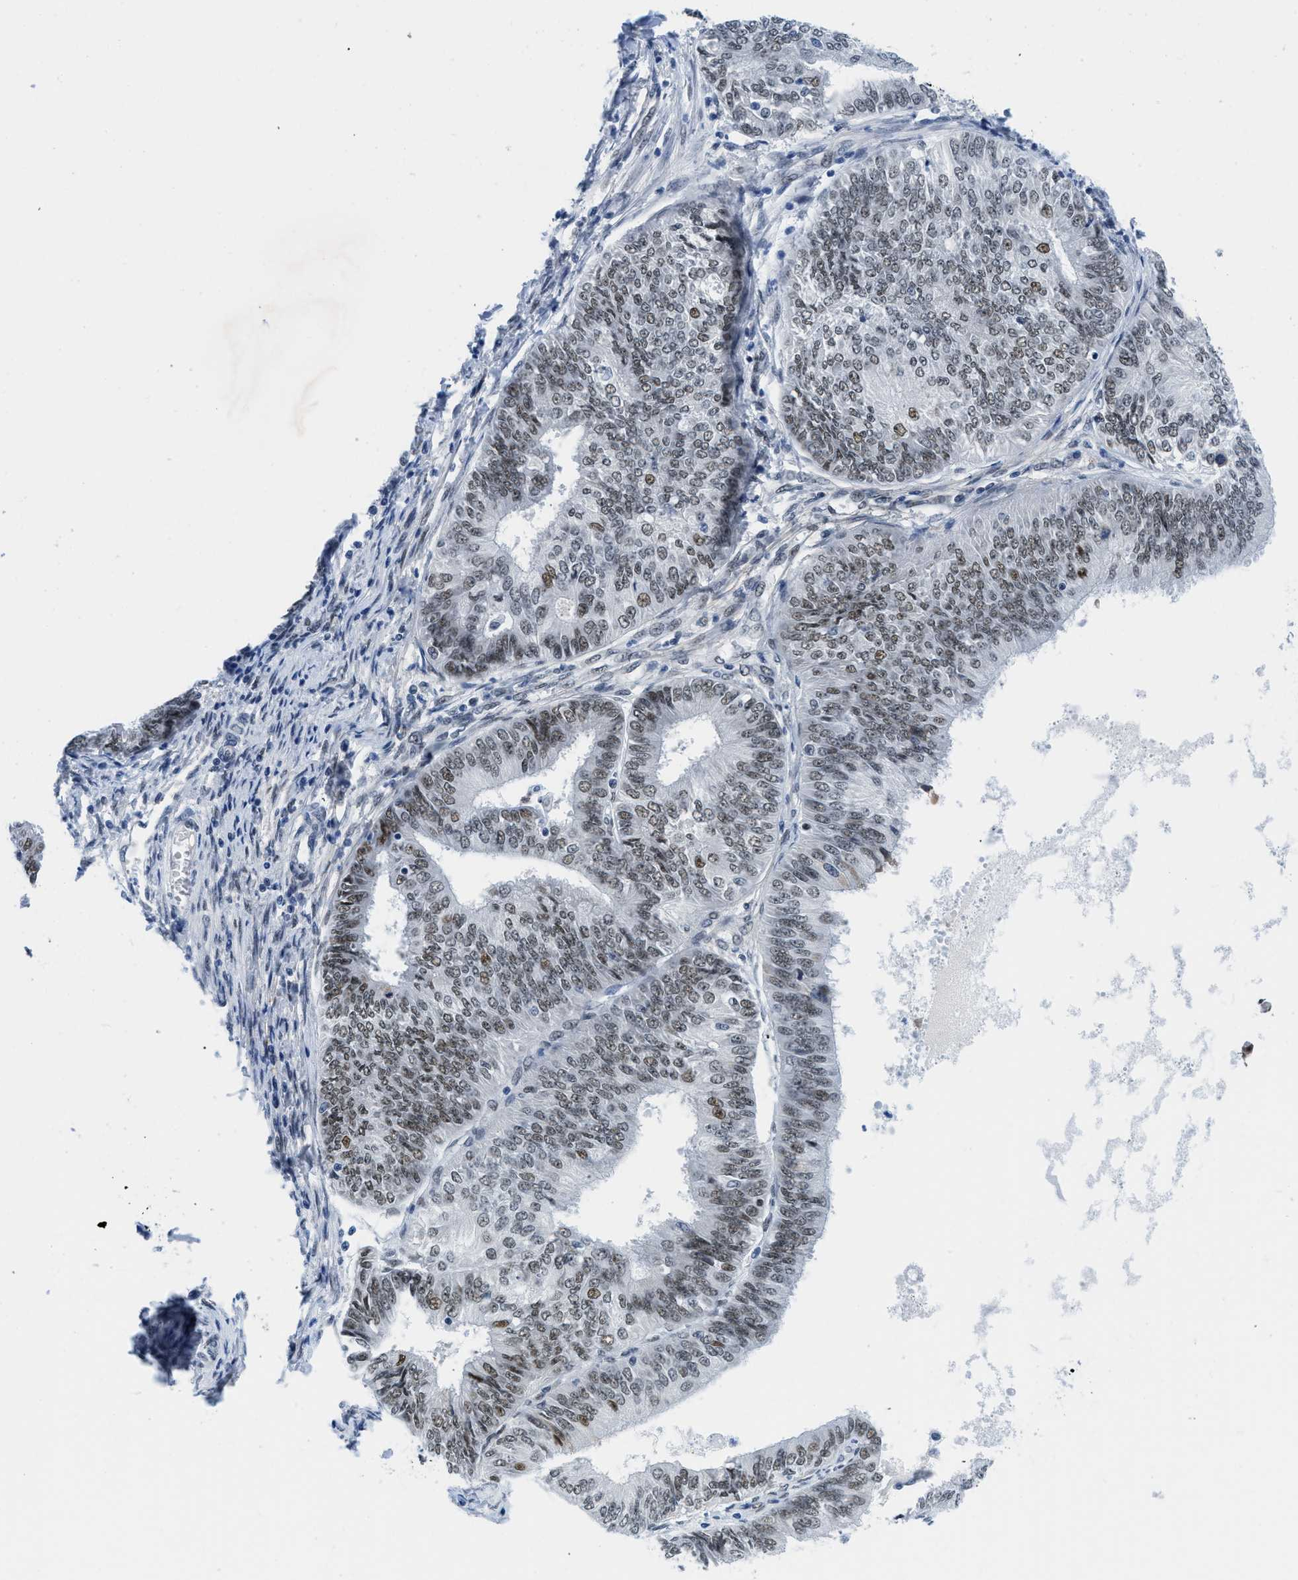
{"staining": {"intensity": "moderate", "quantity": ">75%", "location": "nuclear"}, "tissue": "endometrial cancer", "cell_type": "Tumor cells", "image_type": "cancer", "snomed": [{"axis": "morphology", "description": "Adenocarcinoma, NOS"}, {"axis": "topography", "description": "Endometrium"}], "caption": "Protein staining exhibits moderate nuclear expression in about >75% of tumor cells in adenocarcinoma (endometrial). (IHC, brightfield microscopy, high magnification).", "gene": "SMARCAD1", "patient": {"sex": "female", "age": 58}}